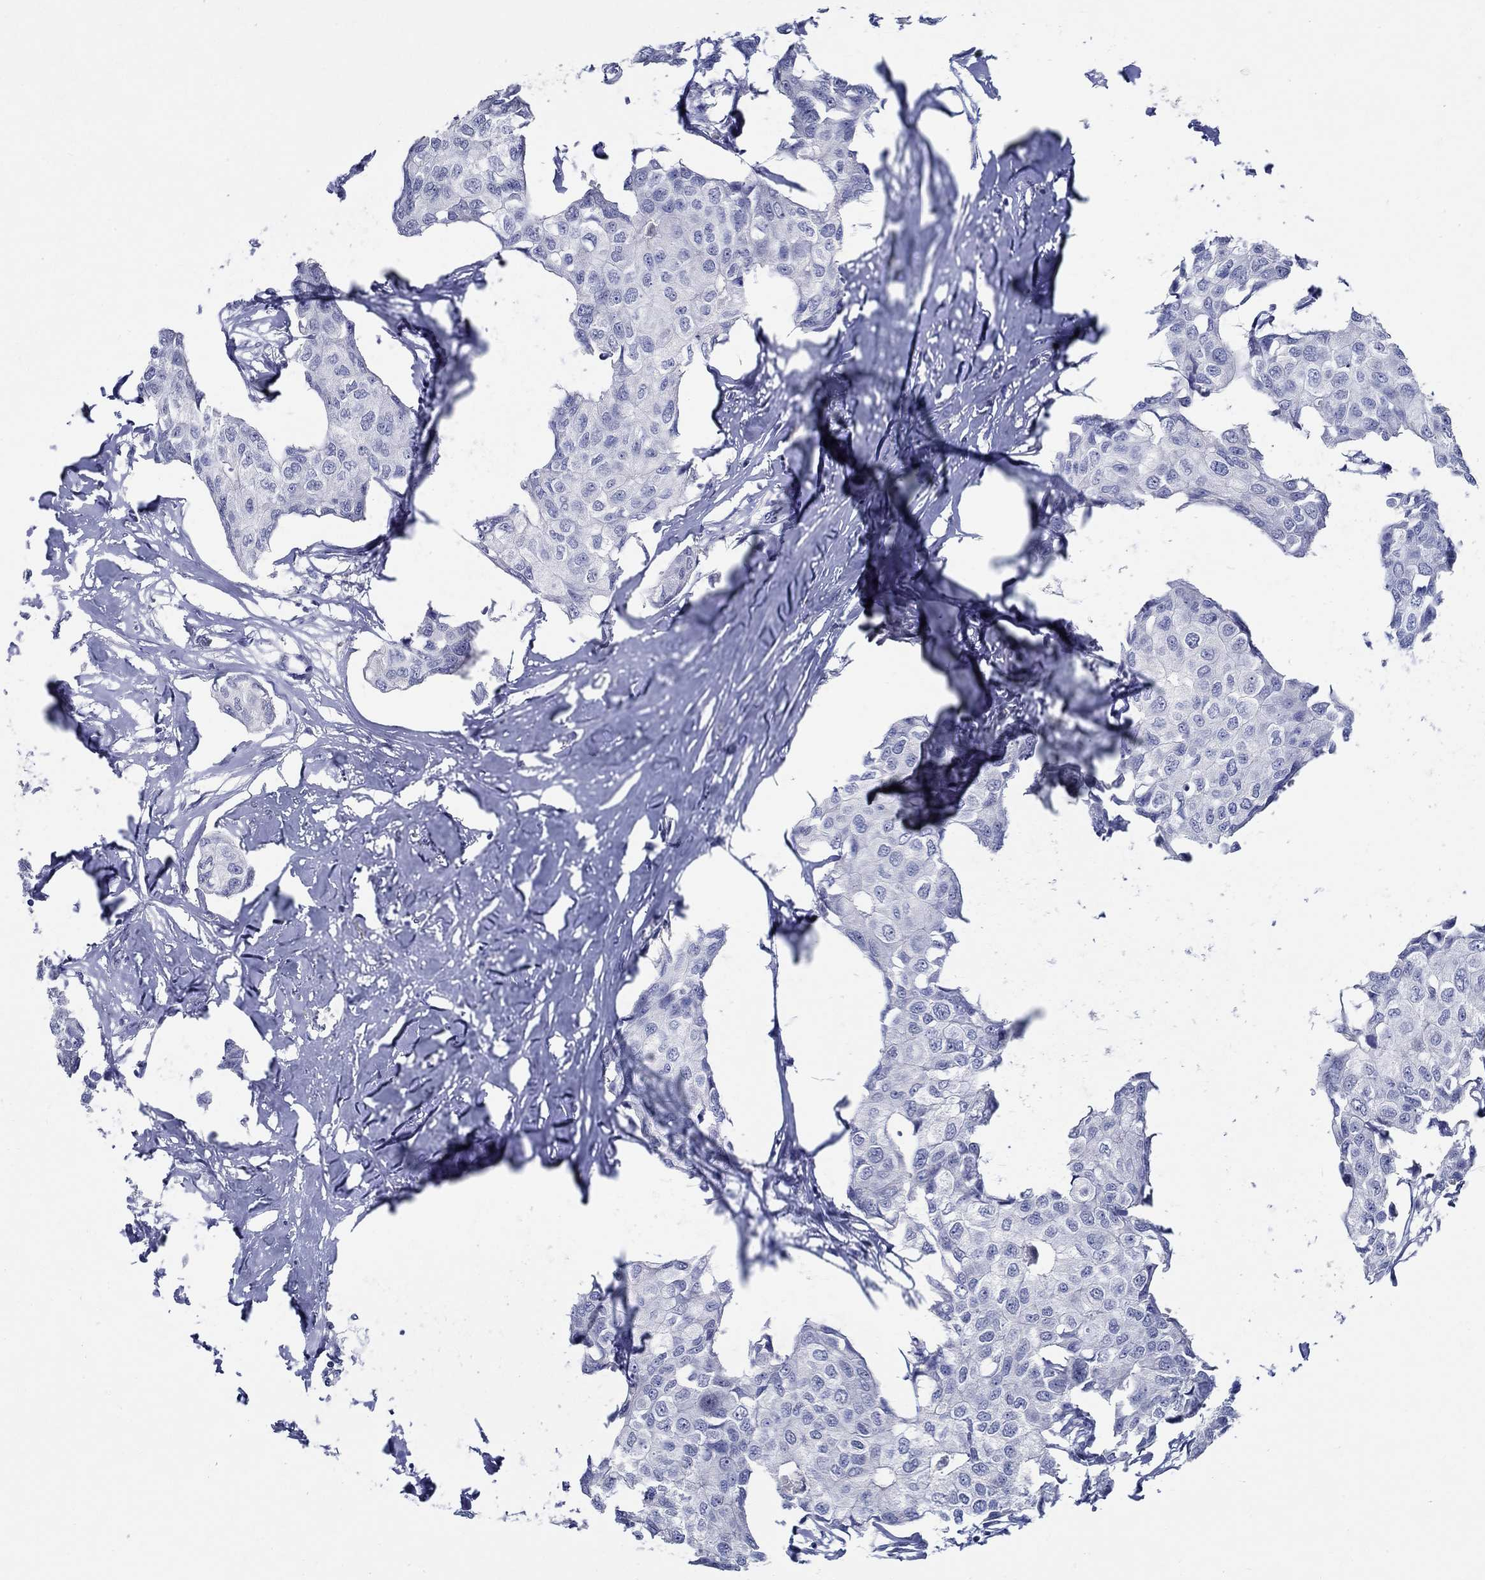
{"staining": {"intensity": "negative", "quantity": "none", "location": "none"}, "tissue": "breast cancer", "cell_type": "Tumor cells", "image_type": "cancer", "snomed": [{"axis": "morphology", "description": "Duct carcinoma"}, {"axis": "topography", "description": "Breast"}], "caption": "Breast cancer was stained to show a protein in brown. There is no significant positivity in tumor cells.", "gene": "CETN1", "patient": {"sex": "female", "age": 80}}